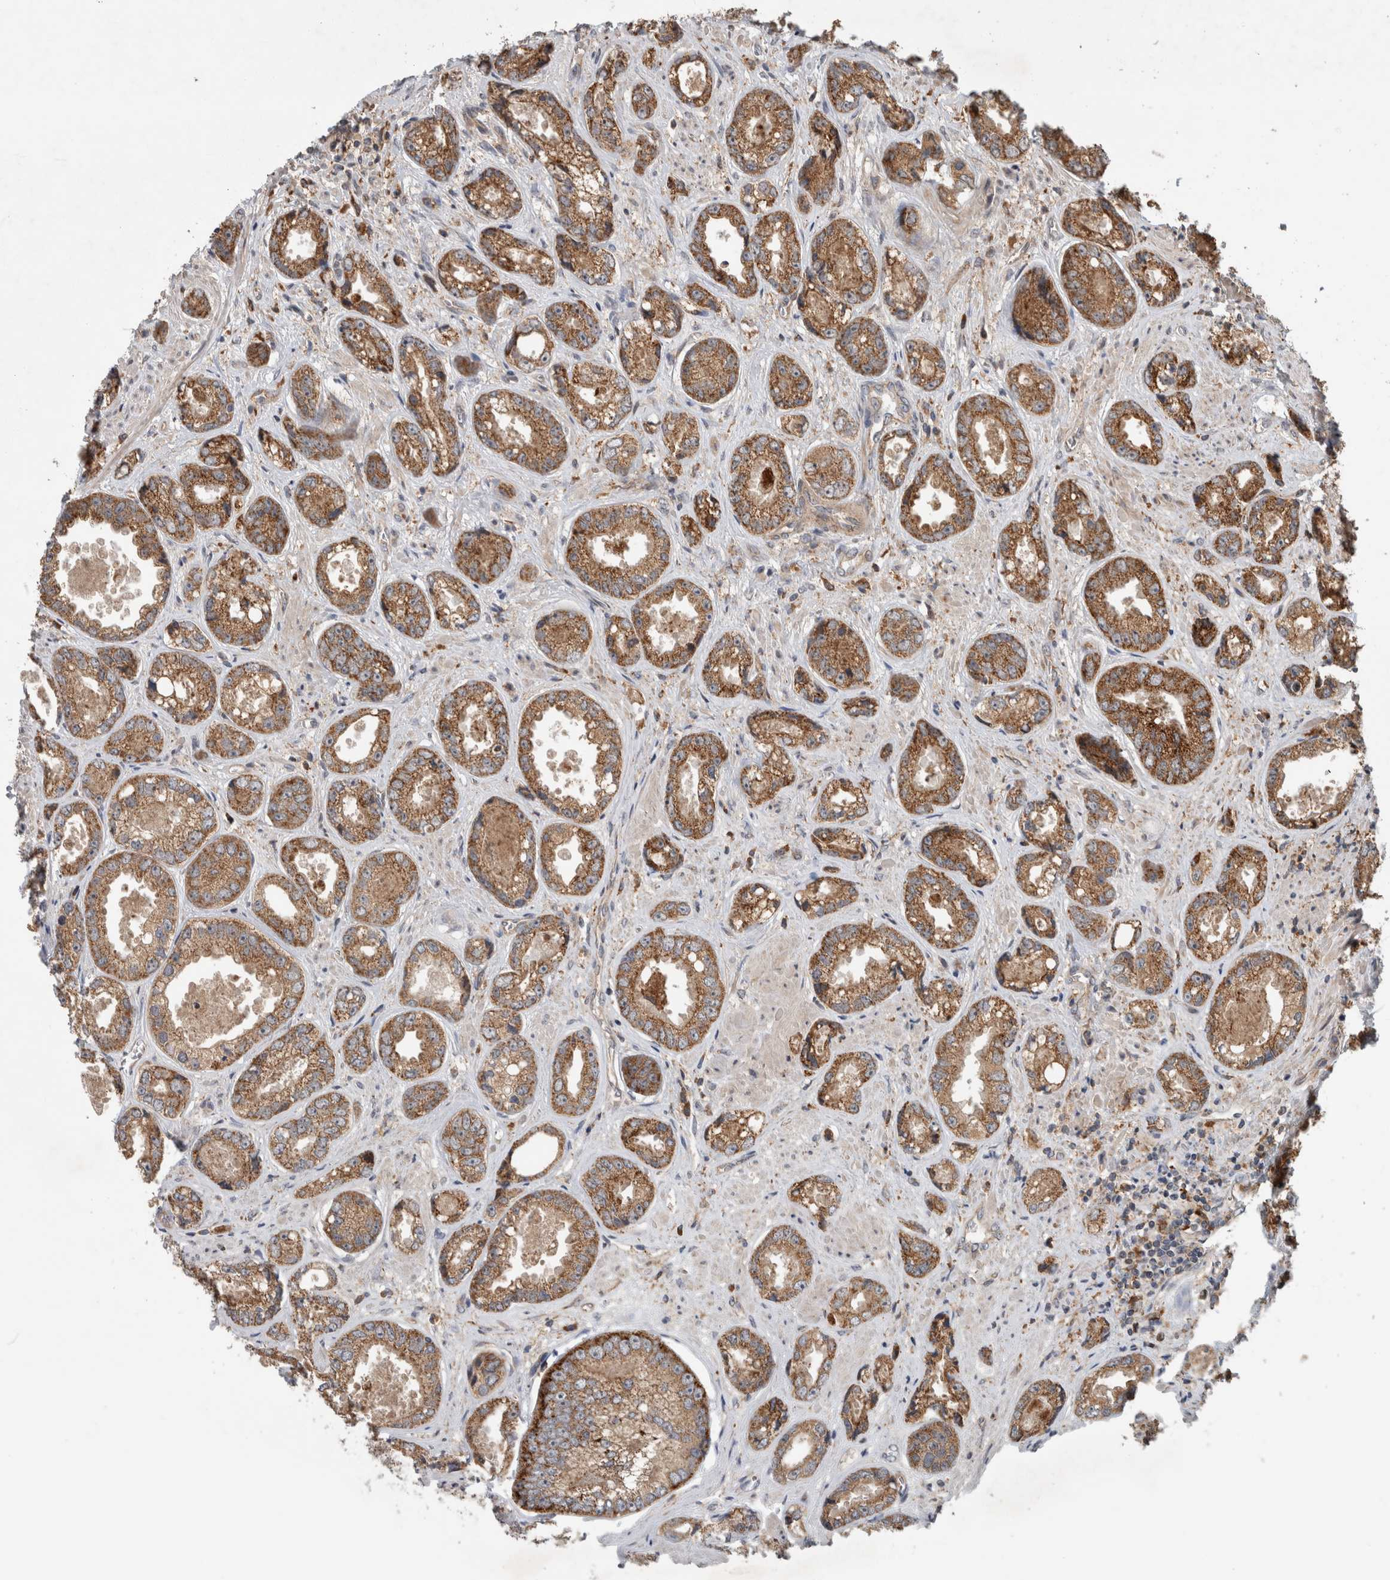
{"staining": {"intensity": "moderate", "quantity": ">75%", "location": "cytoplasmic/membranous"}, "tissue": "prostate cancer", "cell_type": "Tumor cells", "image_type": "cancer", "snomed": [{"axis": "morphology", "description": "Adenocarcinoma, High grade"}, {"axis": "topography", "description": "Prostate"}], "caption": "Protein staining of prostate high-grade adenocarcinoma tissue shows moderate cytoplasmic/membranous positivity in approximately >75% of tumor cells.", "gene": "ADGRL3", "patient": {"sex": "male", "age": 61}}